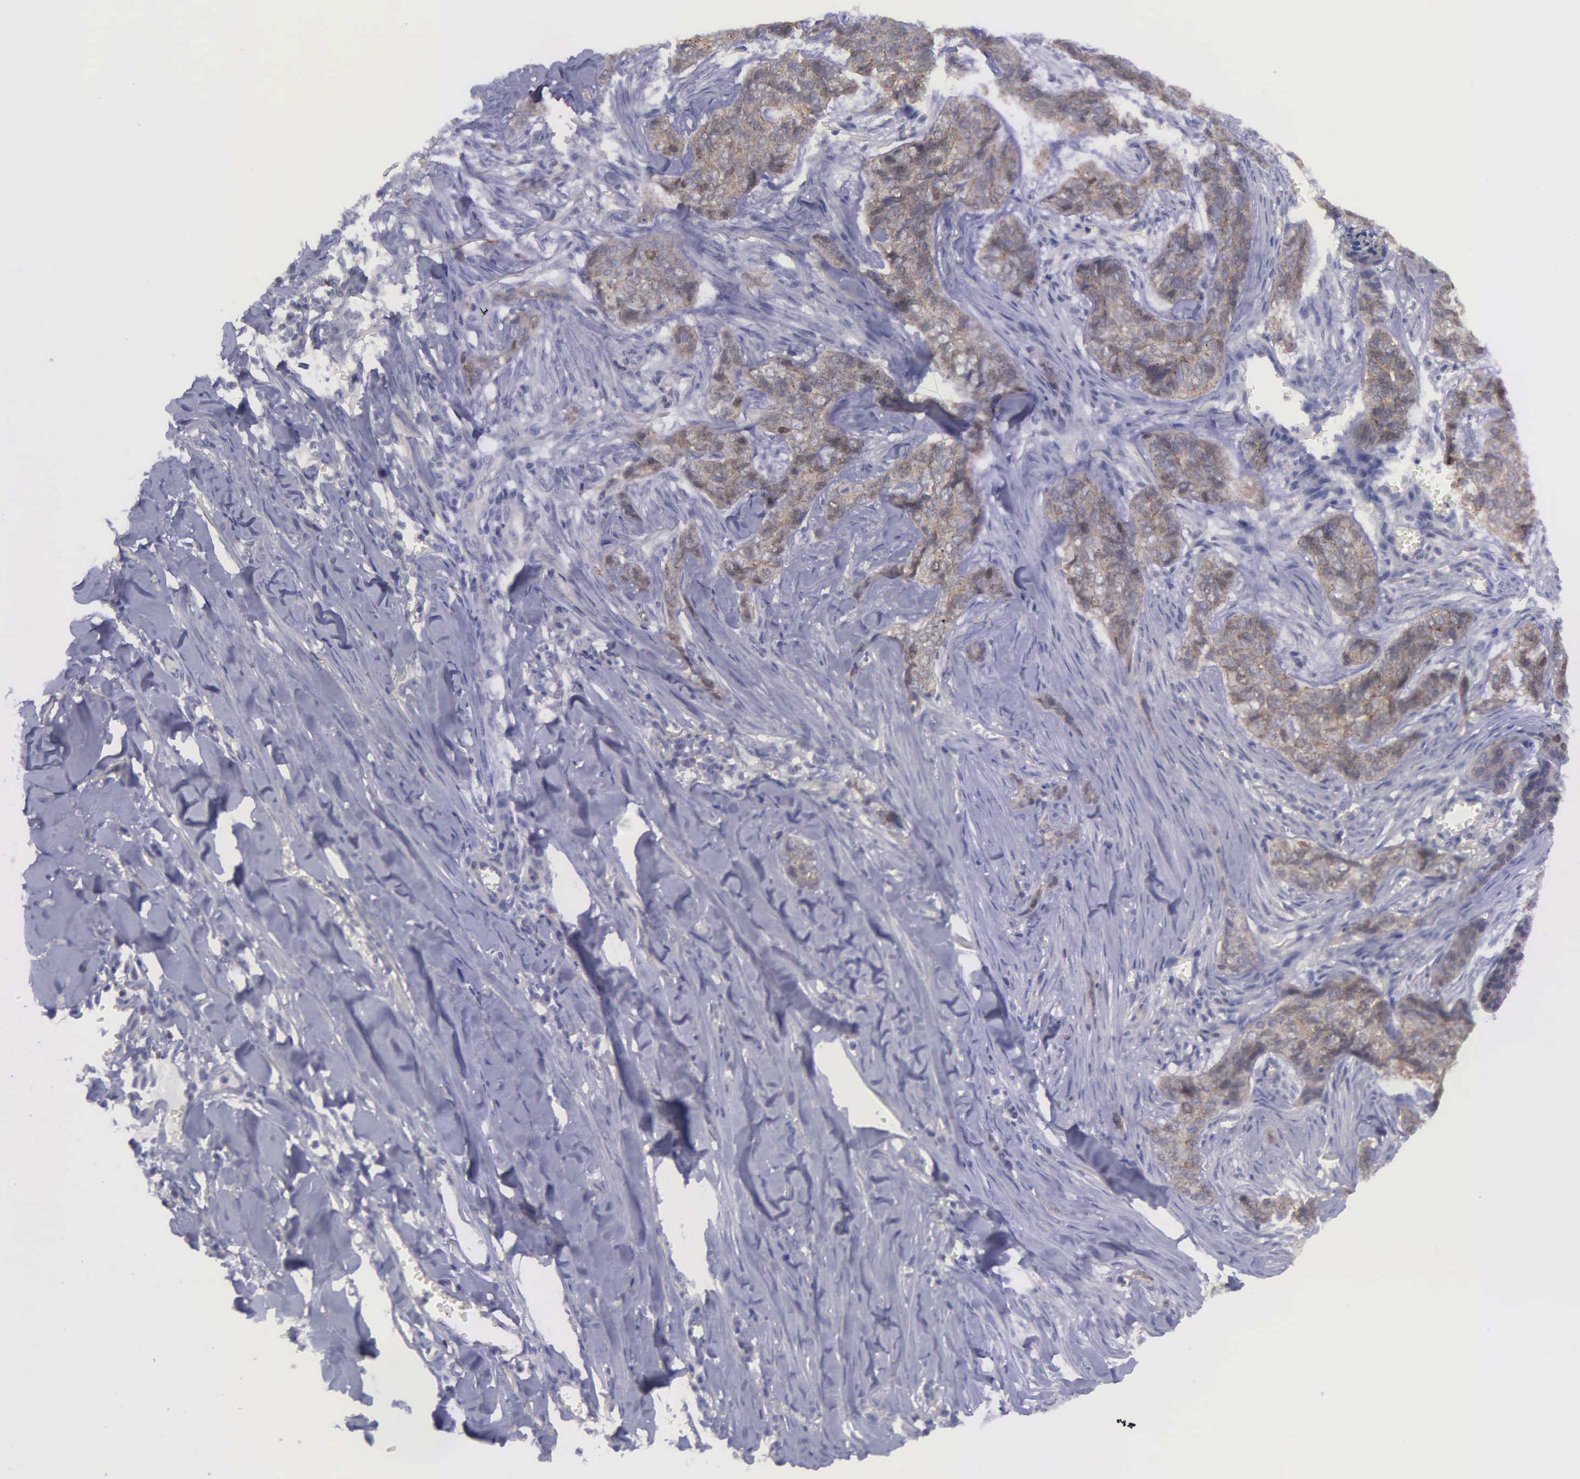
{"staining": {"intensity": "weak", "quantity": "25%-75%", "location": "nuclear"}, "tissue": "skin cancer", "cell_type": "Tumor cells", "image_type": "cancer", "snomed": [{"axis": "morphology", "description": "Normal tissue, NOS"}, {"axis": "morphology", "description": "Basal cell carcinoma"}, {"axis": "topography", "description": "Skin"}], "caption": "Protein expression analysis of skin cancer (basal cell carcinoma) exhibits weak nuclear expression in about 25%-75% of tumor cells. (DAB IHC with brightfield microscopy, high magnification).", "gene": "MICAL3", "patient": {"sex": "female", "age": 65}}